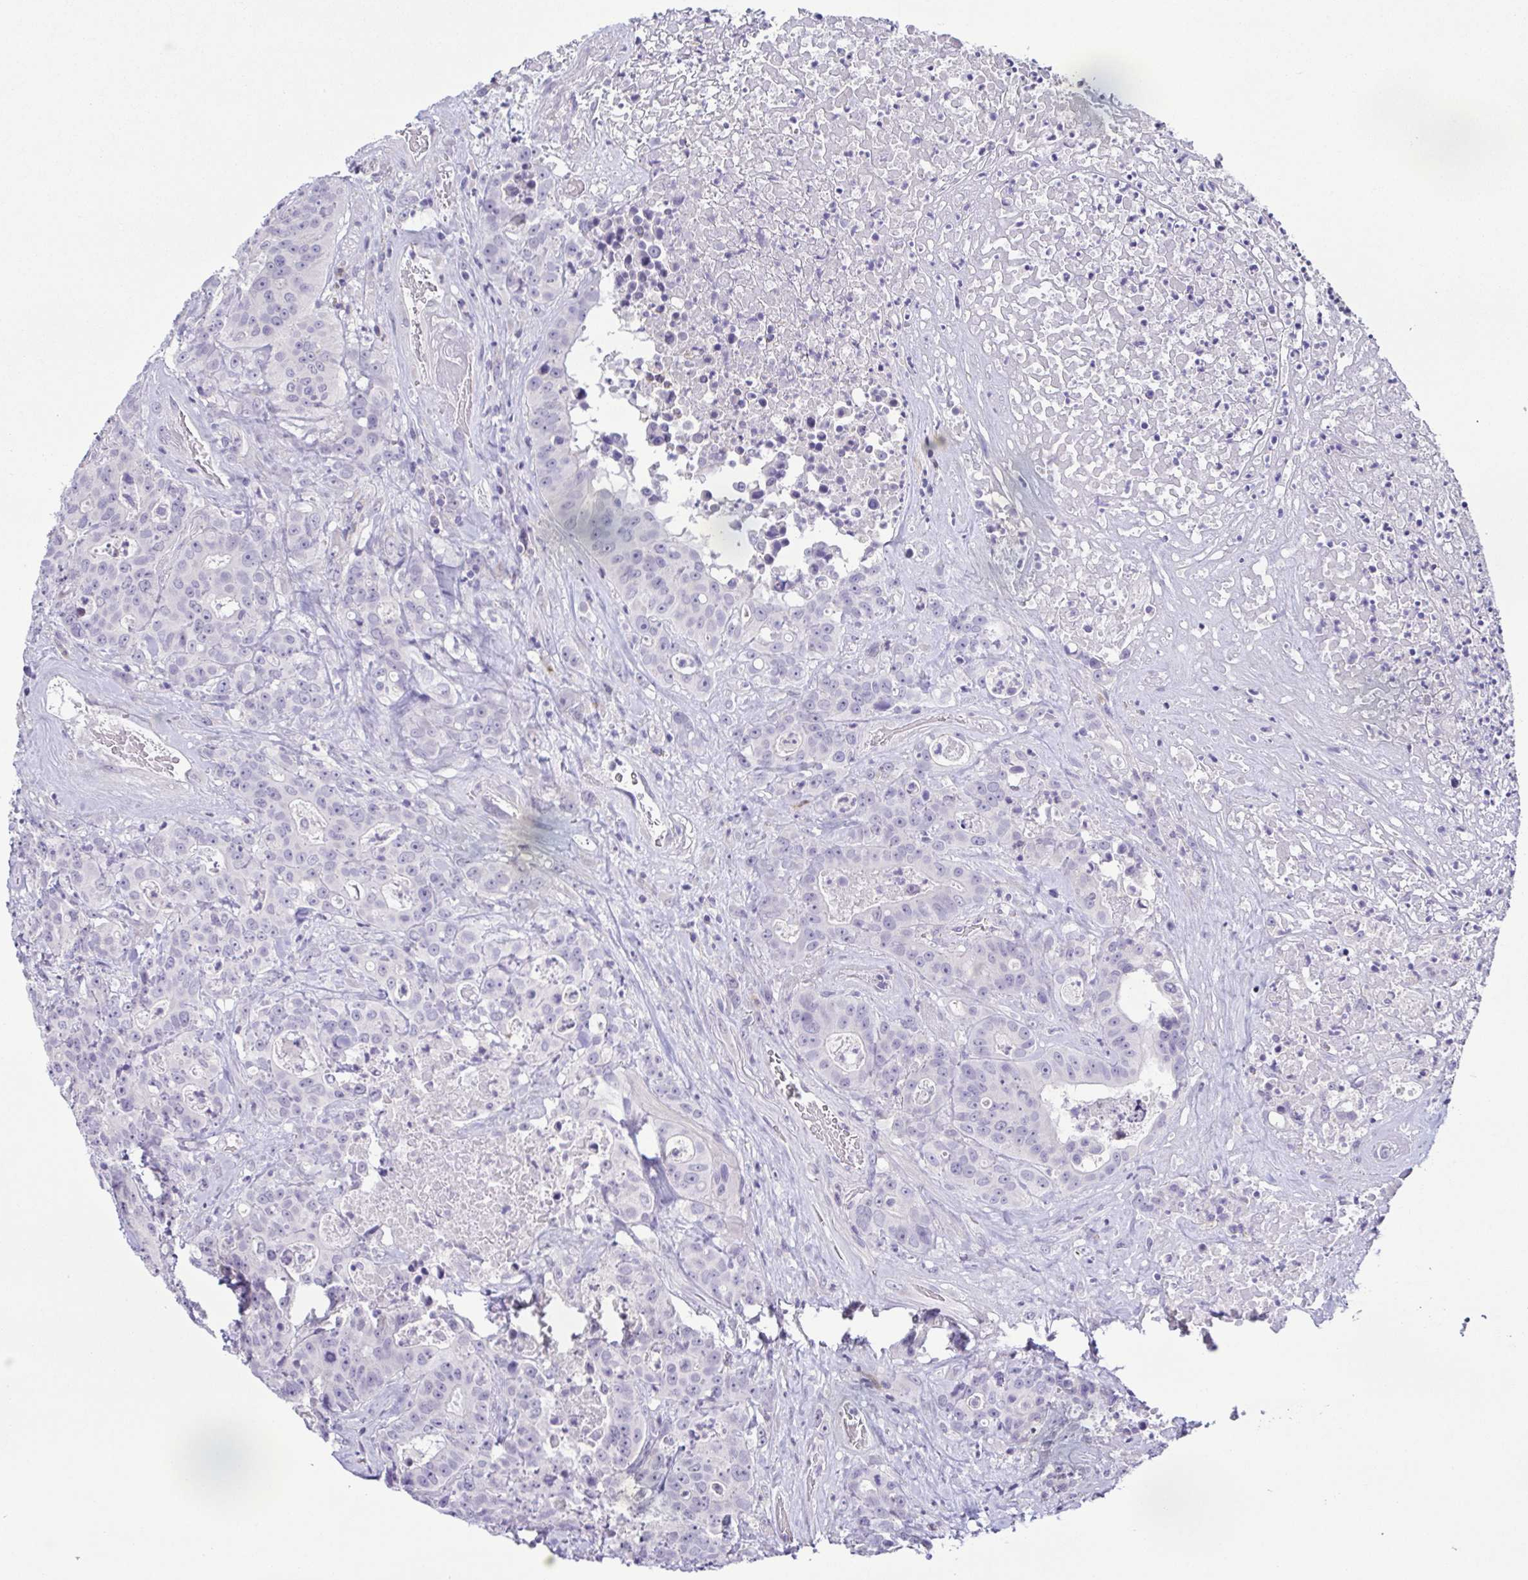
{"staining": {"intensity": "negative", "quantity": "none", "location": "none"}, "tissue": "colorectal cancer", "cell_type": "Tumor cells", "image_type": "cancer", "snomed": [{"axis": "morphology", "description": "Adenocarcinoma, NOS"}, {"axis": "topography", "description": "Rectum"}], "caption": "An image of colorectal cancer (adenocarcinoma) stained for a protein reveals no brown staining in tumor cells.", "gene": "TERT", "patient": {"sex": "female", "age": 62}}